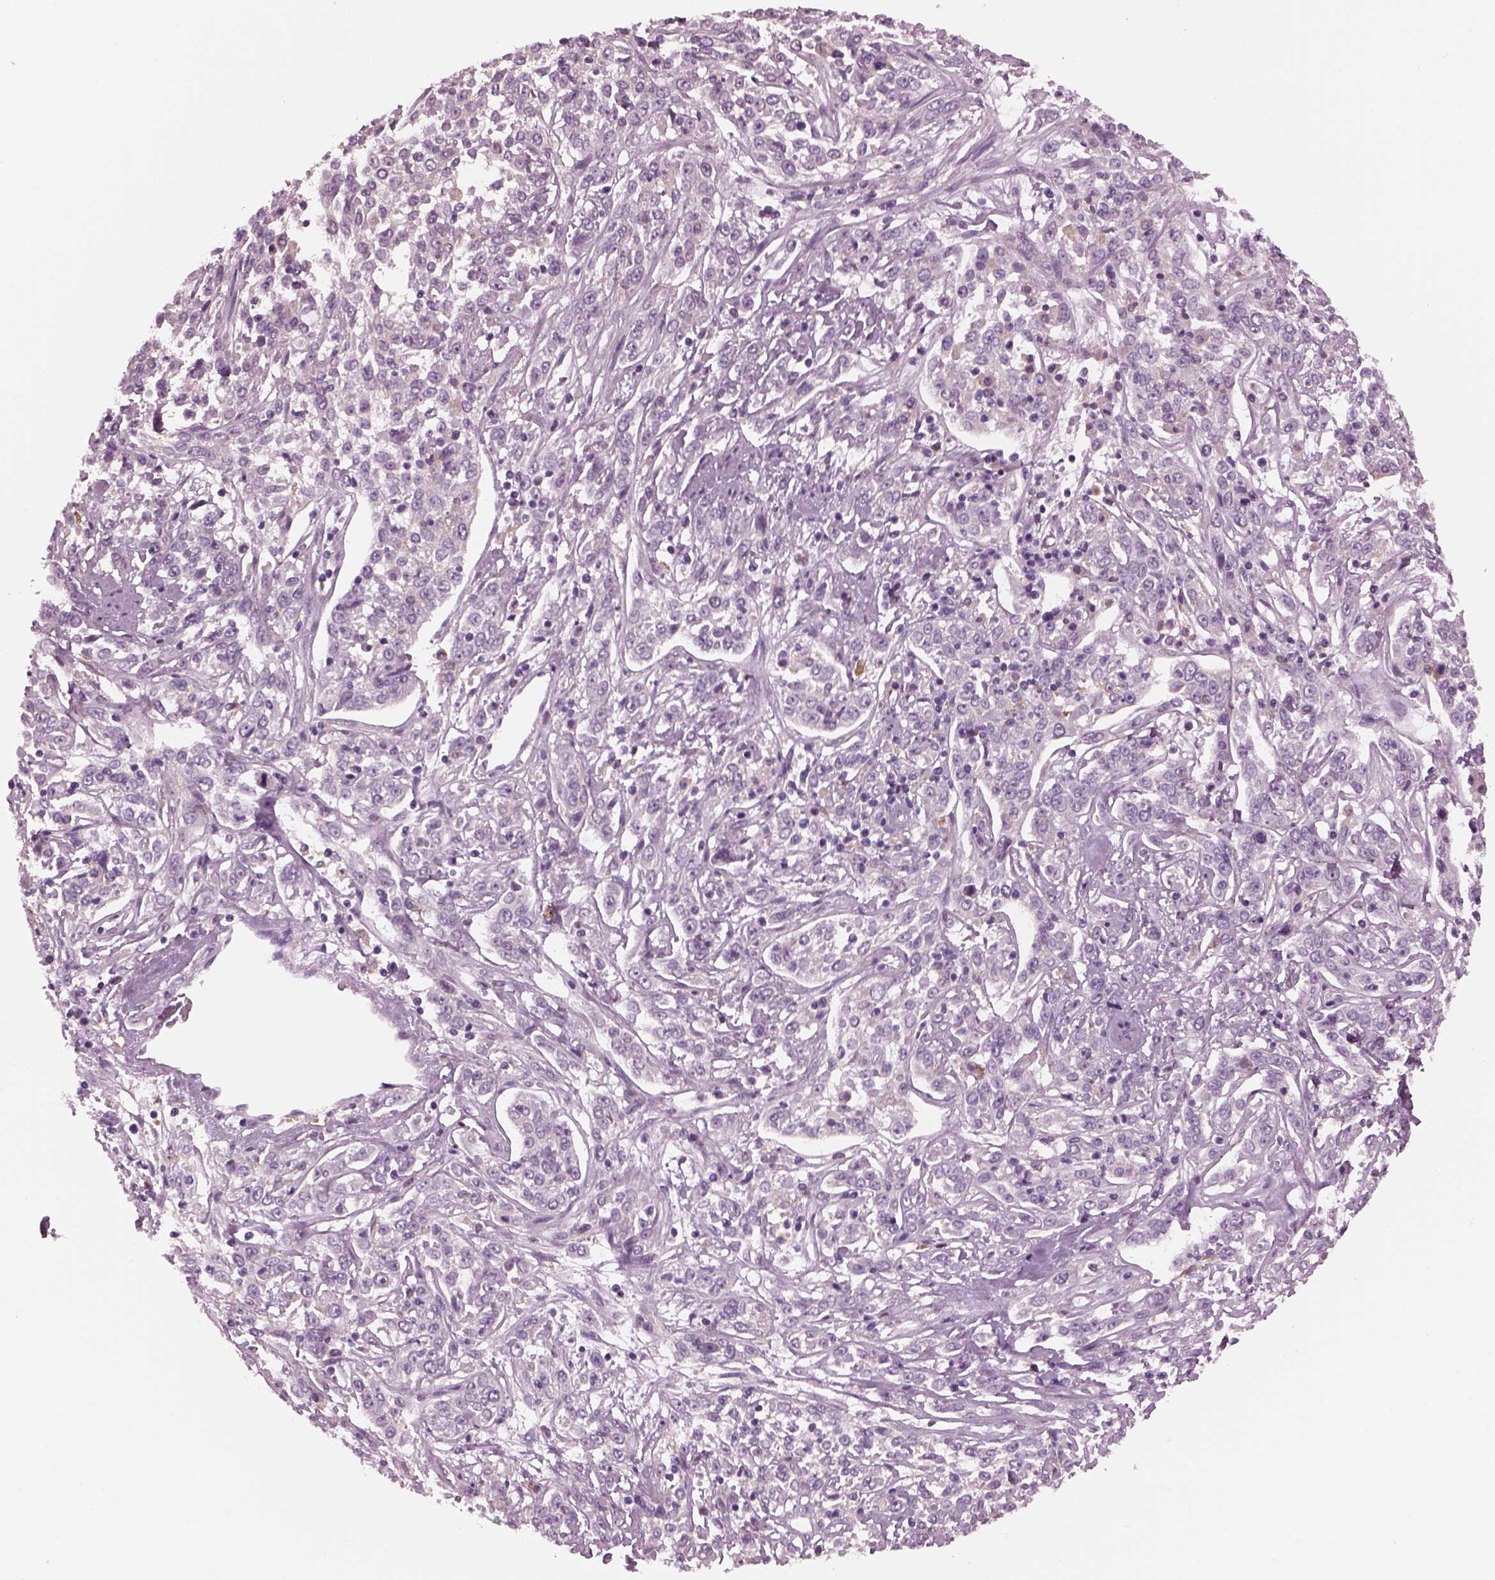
{"staining": {"intensity": "negative", "quantity": "none", "location": "none"}, "tissue": "cervical cancer", "cell_type": "Tumor cells", "image_type": "cancer", "snomed": [{"axis": "morphology", "description": "Adenocarcinoma, NOS"}, {"axis": "topography", "description": "Cervix"}], "caption": "Cervical adenocarcinoma was stained to show a protein in brown. There is no significant staining in tumor cells.", "gene": "SHTN1", "patient": {"sex": "female", "age": 40}}